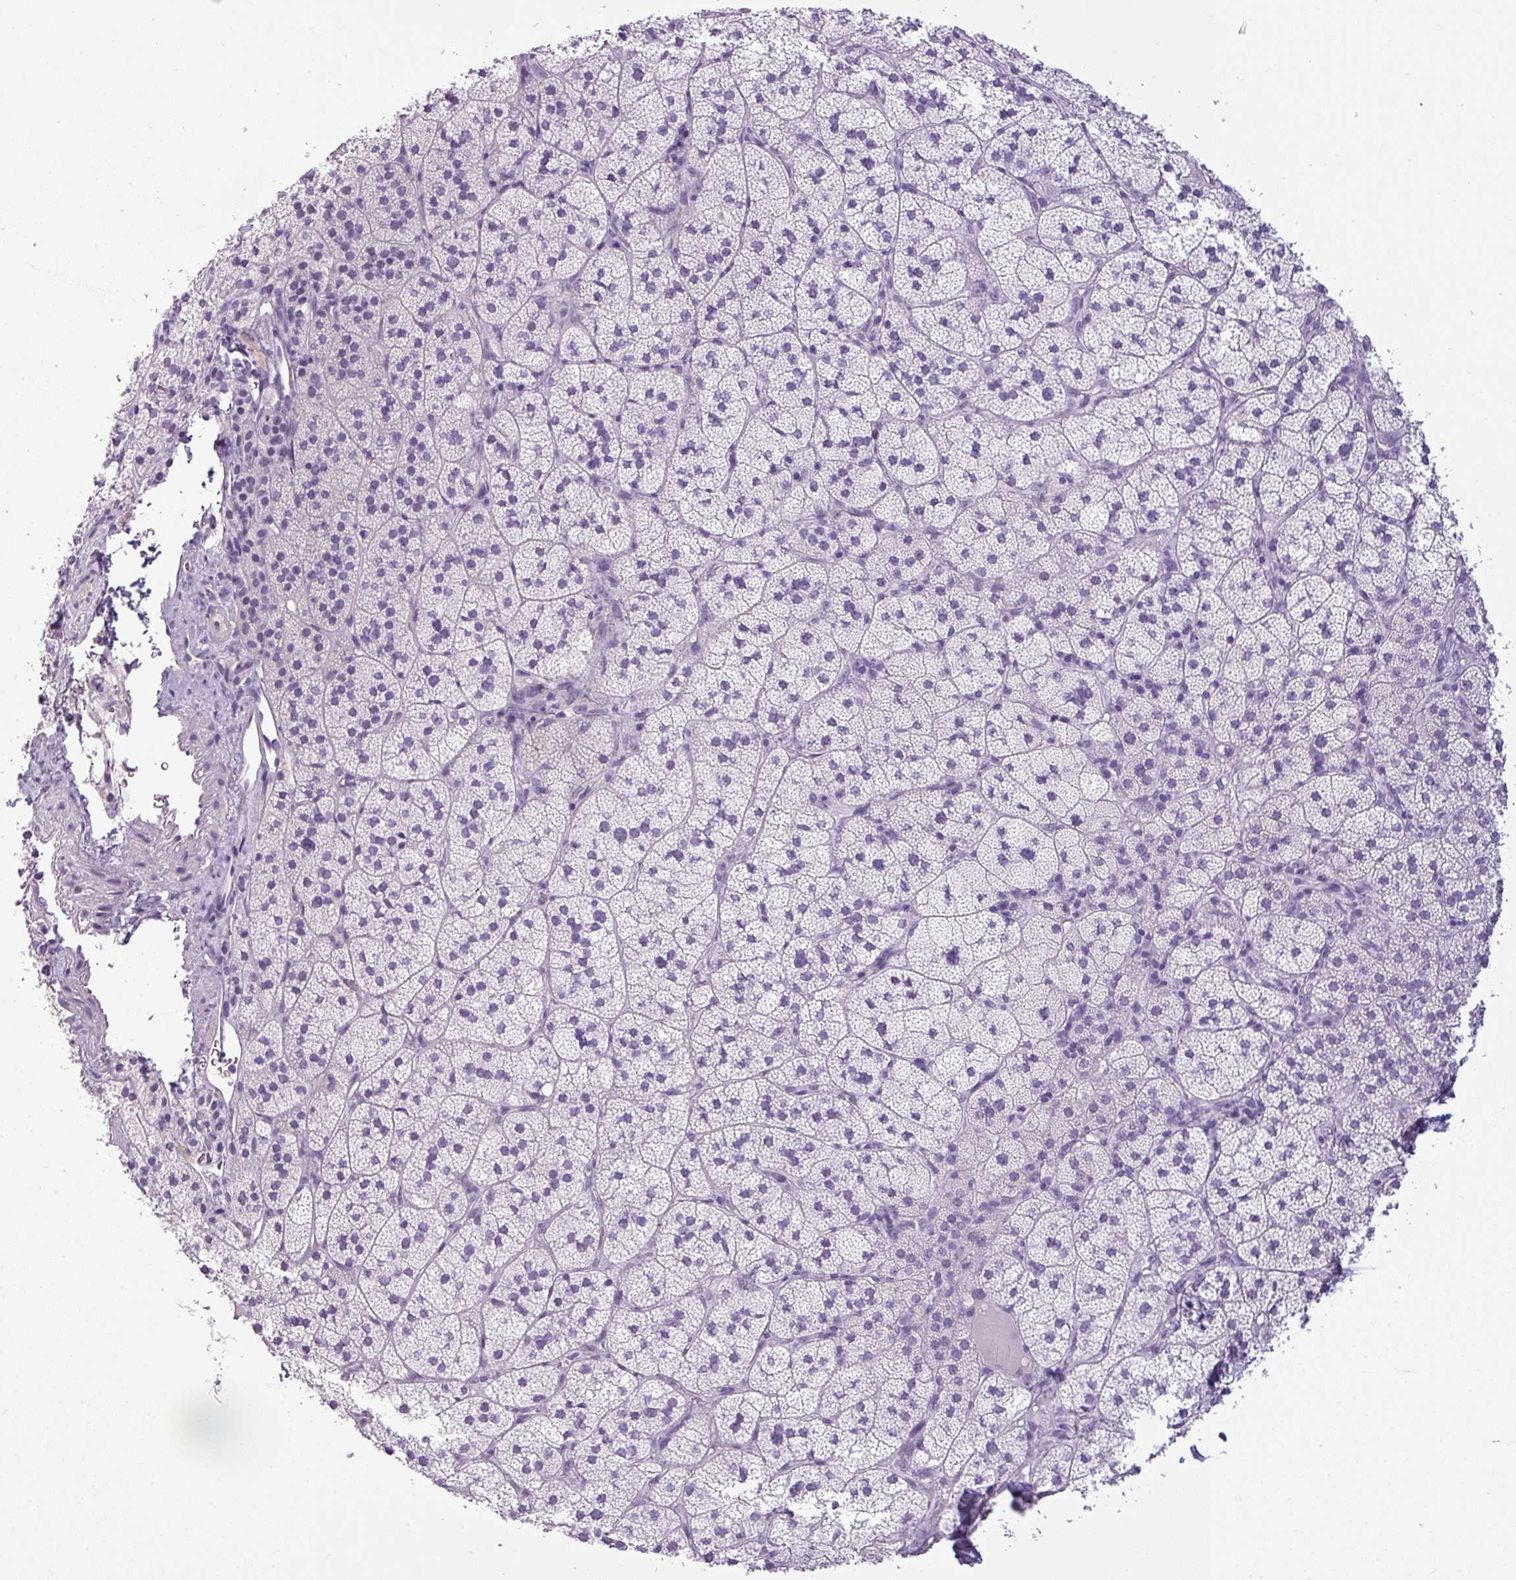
{"staining": {"intensity": "negative", "quantity": "none", "location": "none"}, "tissue": "adrenal gland", "cell_type": "Glandular cells", "image_type": "normal", "snomed": [{"axis": "morphology", "description": "Normal tissue, NOS"}, {"axis": "topography", "description": "Adrenal gland"}], "caption": "This histopathology image is of unremarkable adrenal gland stained with immunohistochemistry (IHC) to label a protein in brown with the nuclei are counter-stained blue. There is no expression in glandular cells. (DAB immunohistochemistry with hematoxylin counter stain).", "gene": "CDH16", "patient": {"sex": "female", "age": 58}}